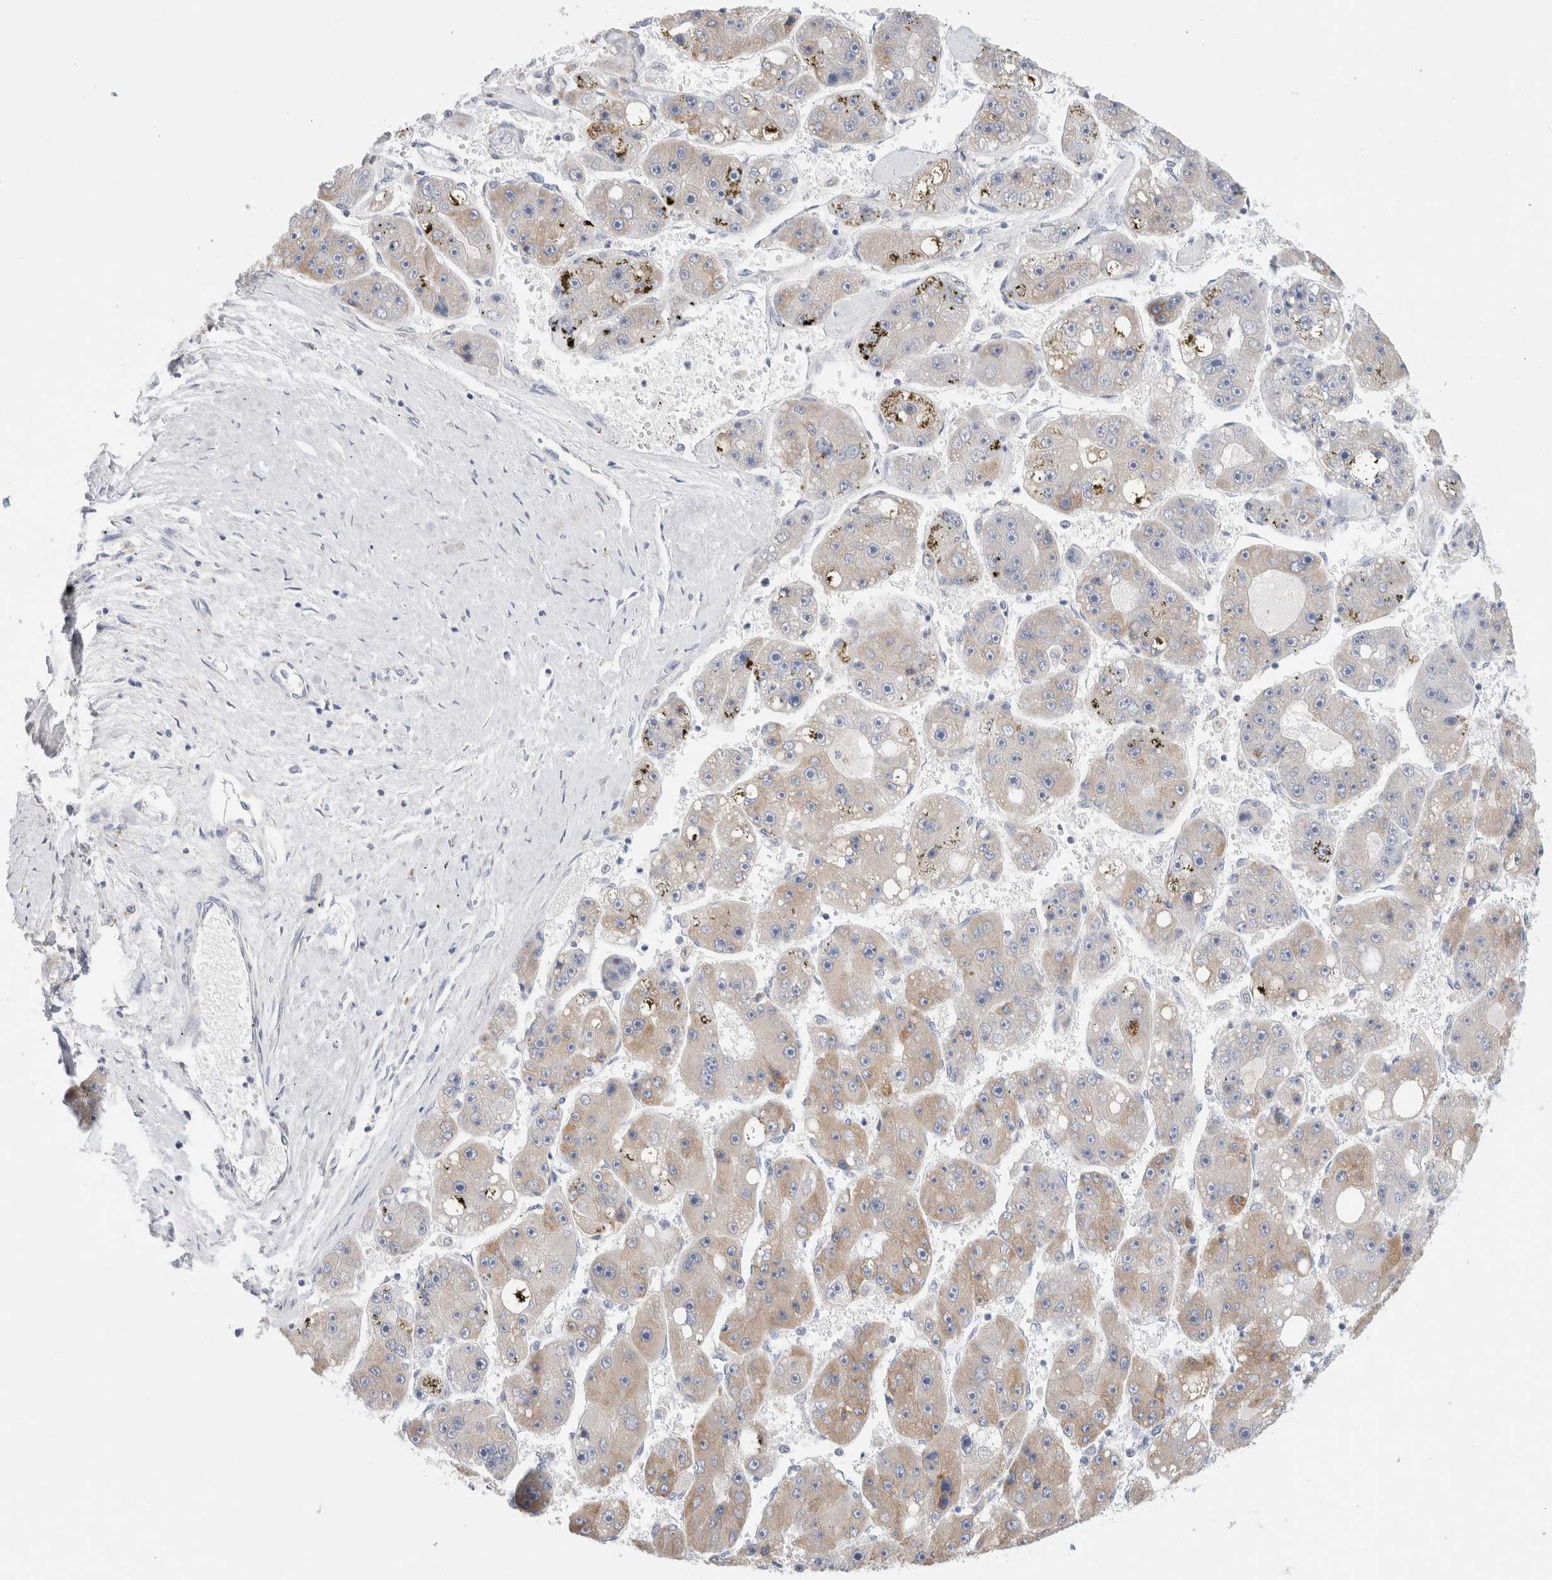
{"staining": {"intensity": "weak", "quantity": "<25%", "location": "cytoplasmic/membranous"}, "tissue": "liver cancer", "cell_type": "Tumor cells", "image_type": "cancer", "snomed": [{"axis": "morphology", "description": "Carcinoma, Hepatocellular, NOS"}, {"axis": "topography", "description": "Liver"}], "caption": "A high-resolution photomicrograph shows immunohistochemistry staining of liver hepatocellular carcinoma, which exhibits no significant staining in tumor cells.", "gene": "CSK", "patient": {"sex": "female", "age": 61}}